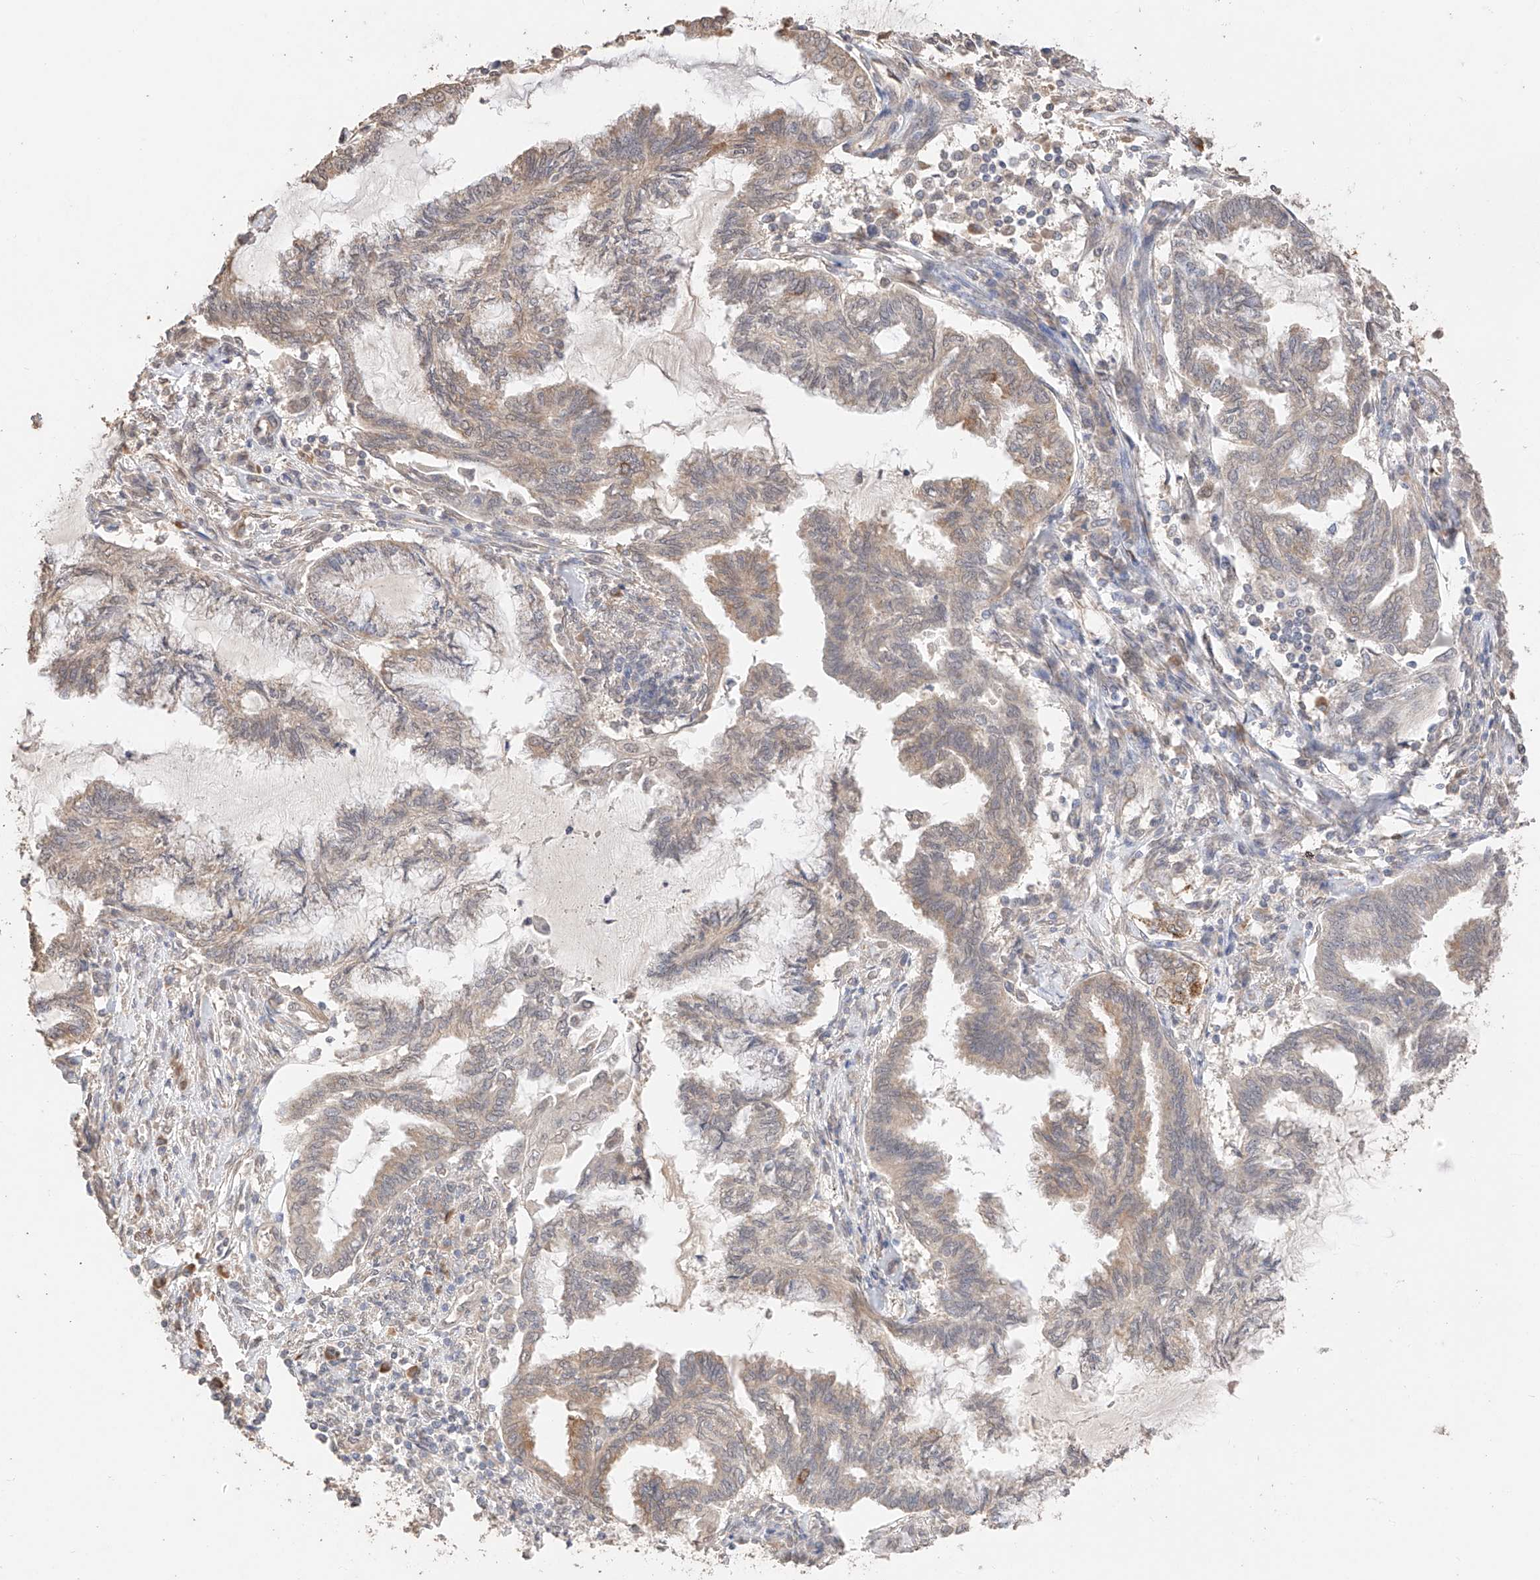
{"staining": {"intensity": "weak", "quantity": "25%-75%", "location": "cytoplasmic/membranous"}, "tissue": "endometrial cancer", "cell_type": "Tumor cells", "image_type": "cancer", "snomed": [{"axis": "morphology", "description": "Adenocarcinoma, NOS"}, {"axis": "topography", "description": "Endometrium"}], "caption": "Immunohistochemical staining of endometrial cancer exhibits weak cytoplasmic/membranous protein expression in about 25%-75% of tumor cells.", "gene": "IL22RA2", "patient": {"sex": "female", "age": 86}}